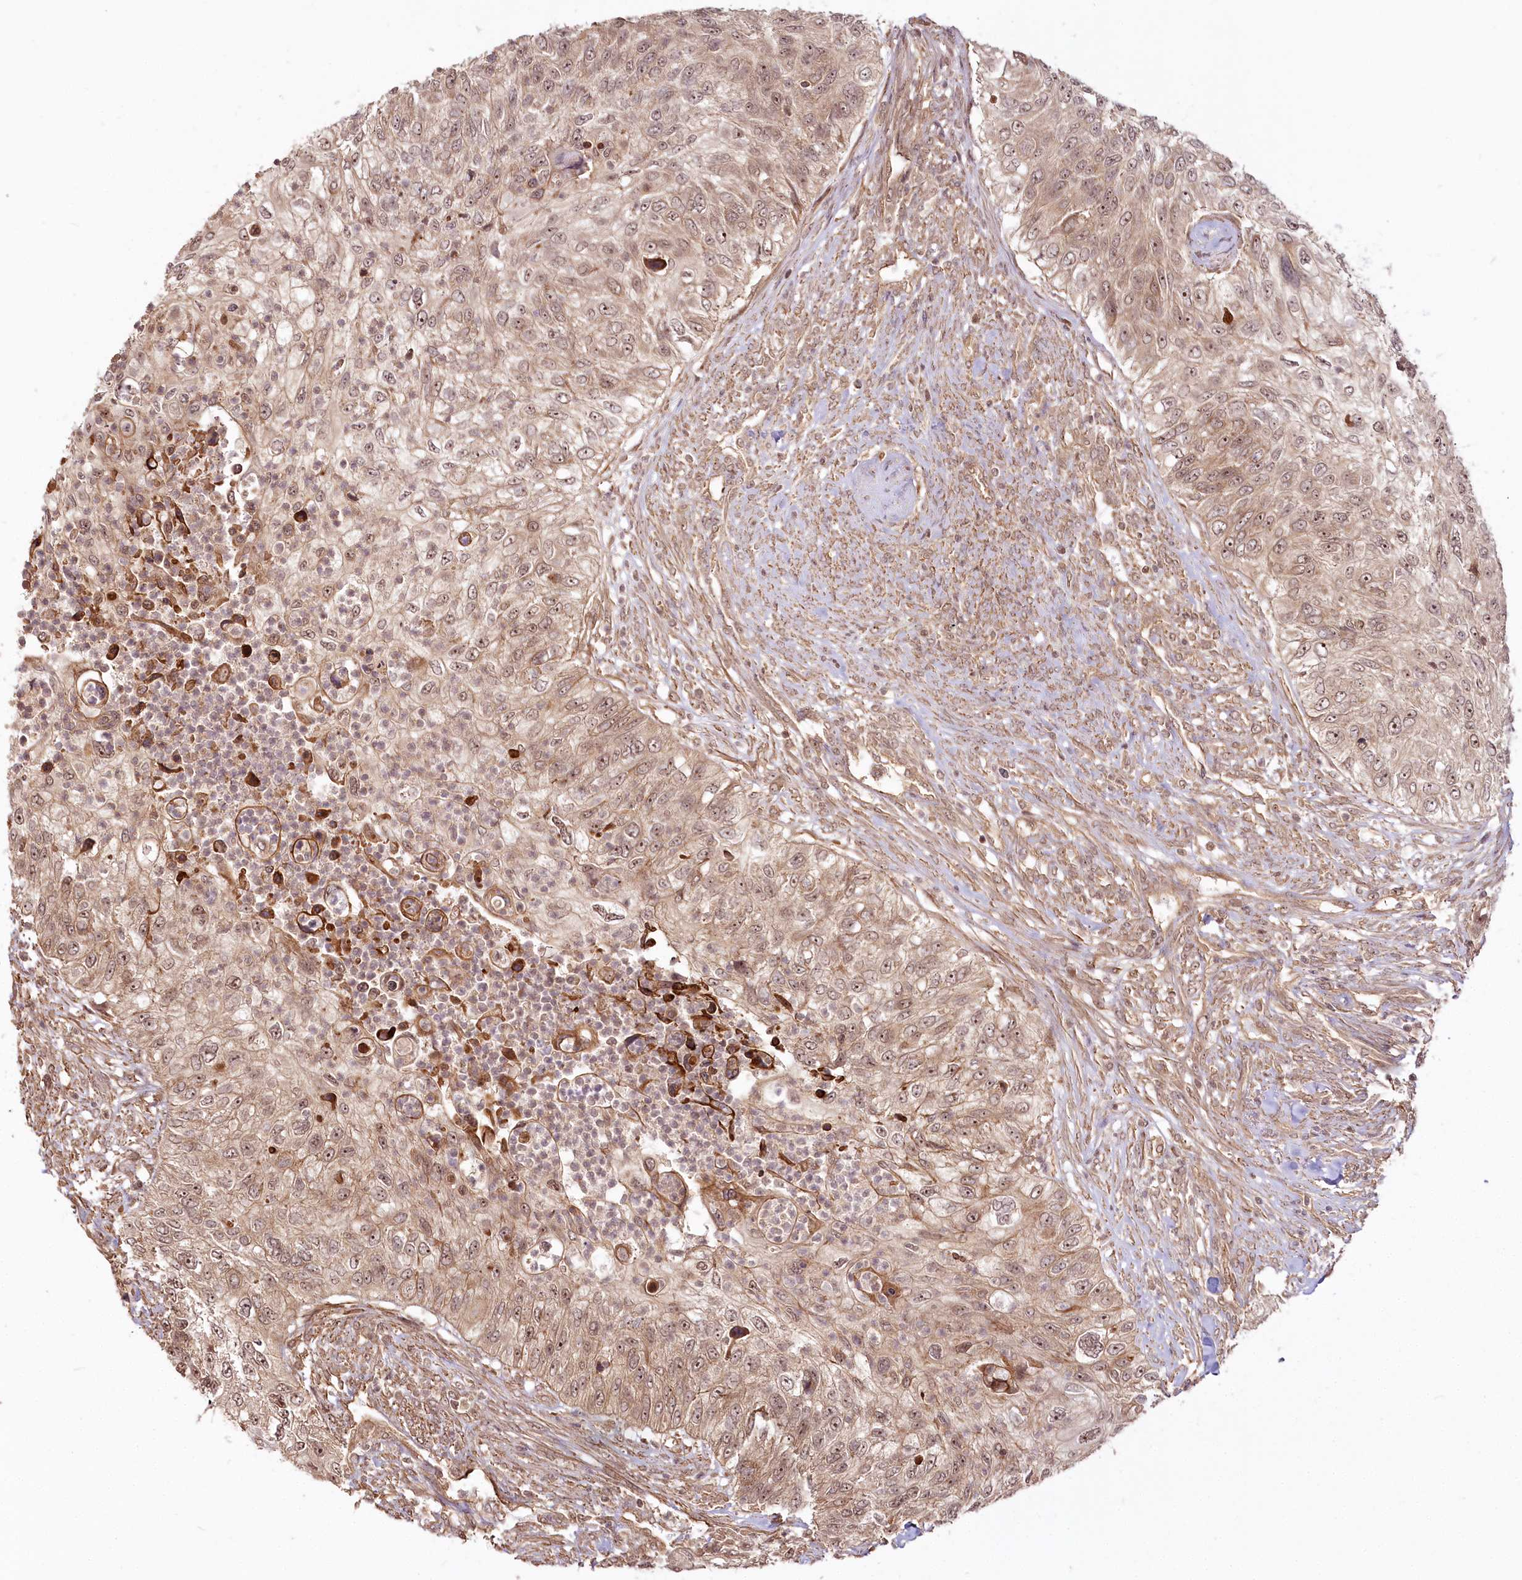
{"staining": {"intensity": "moderate", "quantity": ">75%", "location": "cytoplasmic/membranous,nuclear"}, "tissue": "urothelial cancer", "cell_type": "Tumor cells", "image_type": "cancer", "snomed": [{"axis": "morphology", "description": "Urothelial carcinoma, High grade"}, {"axis": "topography", "description": "Urinary bladder"}], "caption": "A brown stain labels moderate cytoplasmic/membranous and nuclear staining of a protein in urothelial cancer tumor cells.", "gene": "R3HDM2", "patient": {"sex": "female", "age": 60}}